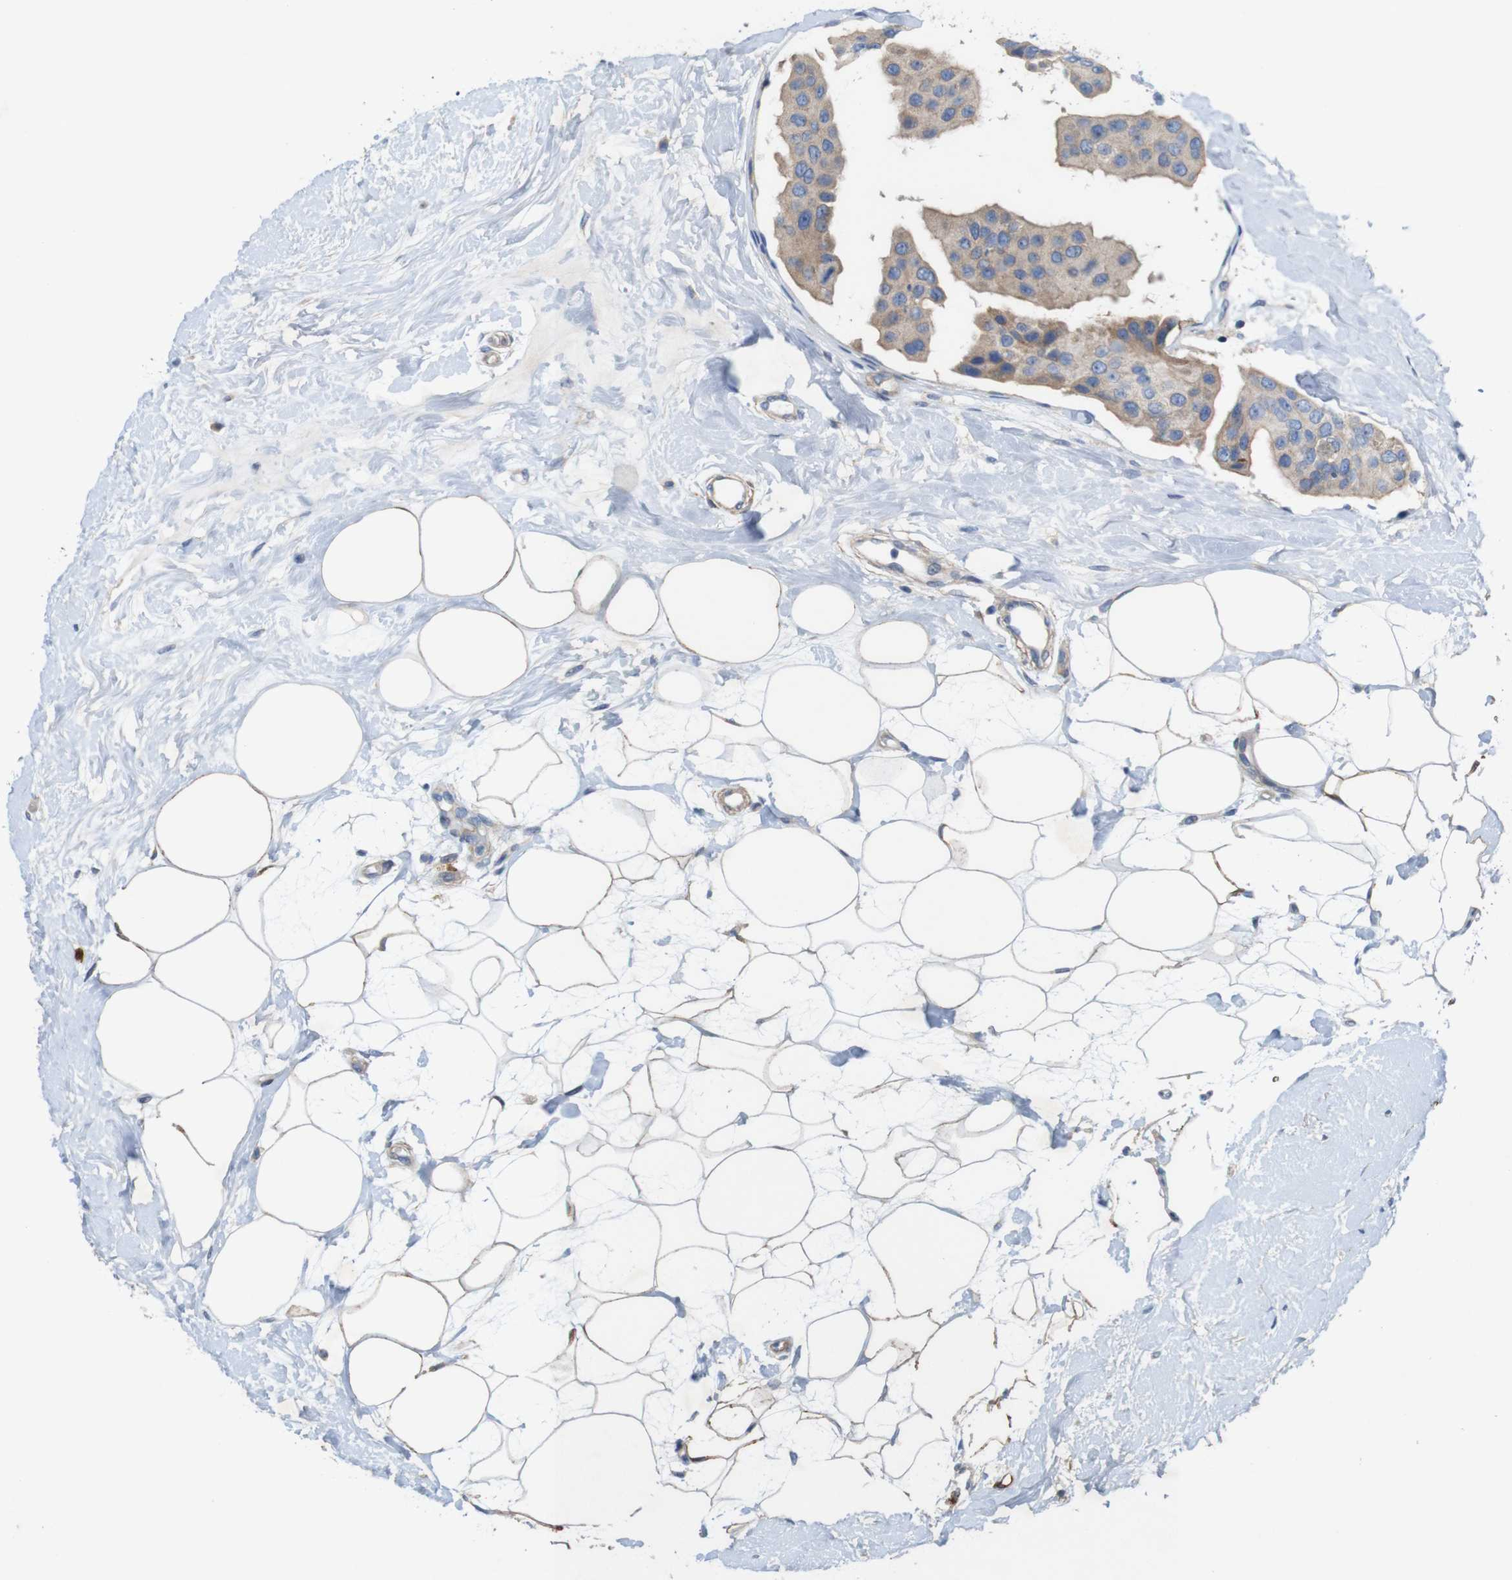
{"staining": {"intensity": "weak", "quantity": "25%-75%", "location": "cytoplasmic/membranous"}, "tissue": "breast cancer", "cell_type": "Tumor cells", "image_type": "cancer", "snomed": [{"axis": "morphology", "description": "Normal tissue, NOS"}, {"axis": "morphology", "description": "Duct carcinoma"}, {"axis": "topography", "description": "Breast"}], "caption": "Human invasive ductal carcinoma (breast) stained with a brown dye shows weak cytoplasmic/membranous positive staining in about 25%-75% of tumor cells.", "gene": "SIGLEC8", "patient": {"sex": "female", "age": 39}}